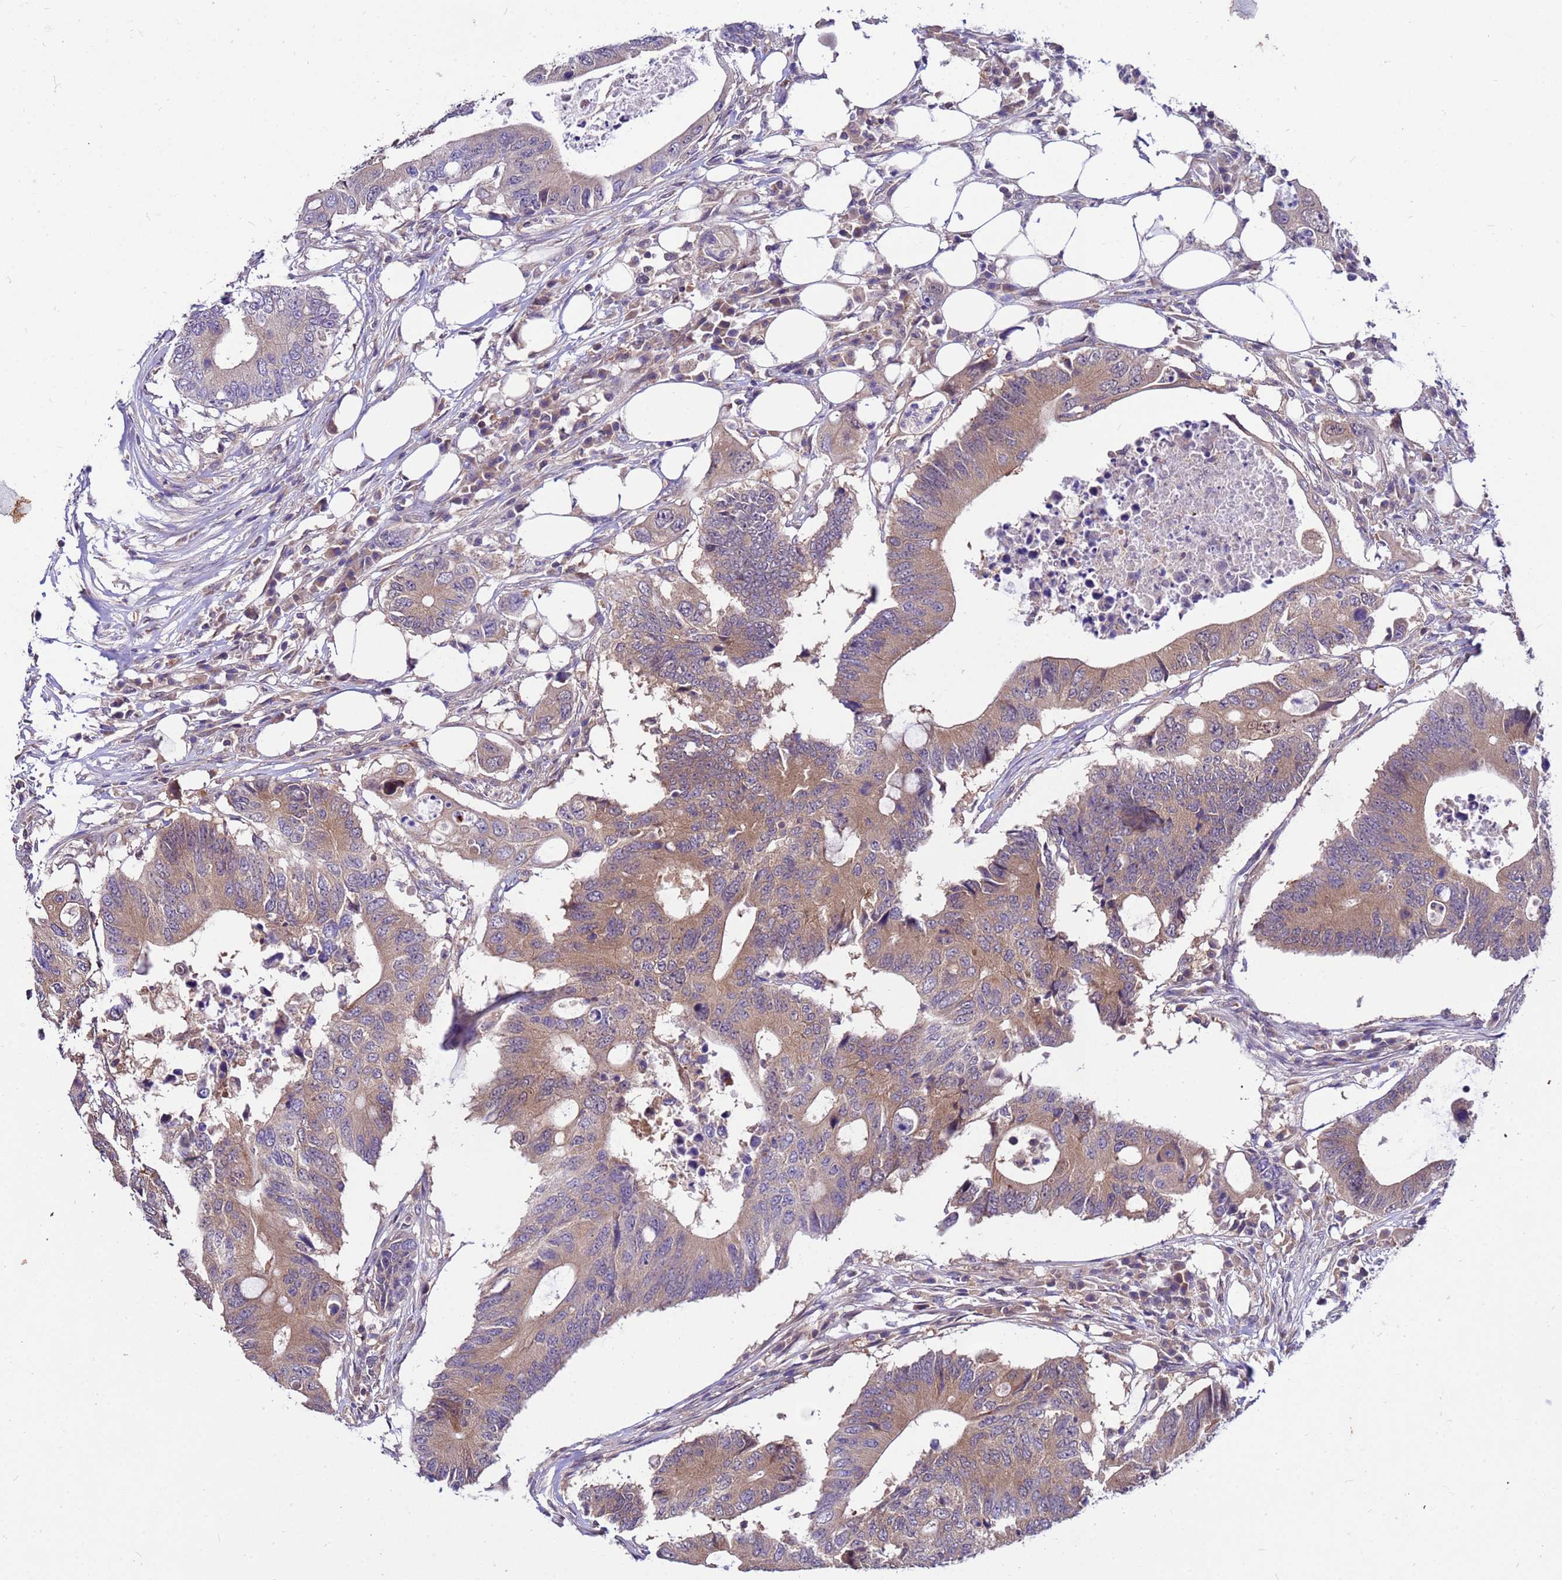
{"staining": {"intensity": "moderate", "quantity": "25%-75%", "location": "cytoplasmic/membranous"}, "tissue": "colorectal cancer", "cell_type": "Tumor cells", "image_type": "cancer", "snomed": [{"axis": "morphology", "description": "Adenocarcinoma, NOS"}, {"axis": "topography", "description": "Colon"}], "caption": "About 25%-75% of tumor cells in adenocarcinoma (colorectal) reveal moderate cytoplasmic/membranous protein positivity as visualized by brown immunohistochemical staining.", "gene": "GET3", "patient": {"sex": "male", "age": 71}}